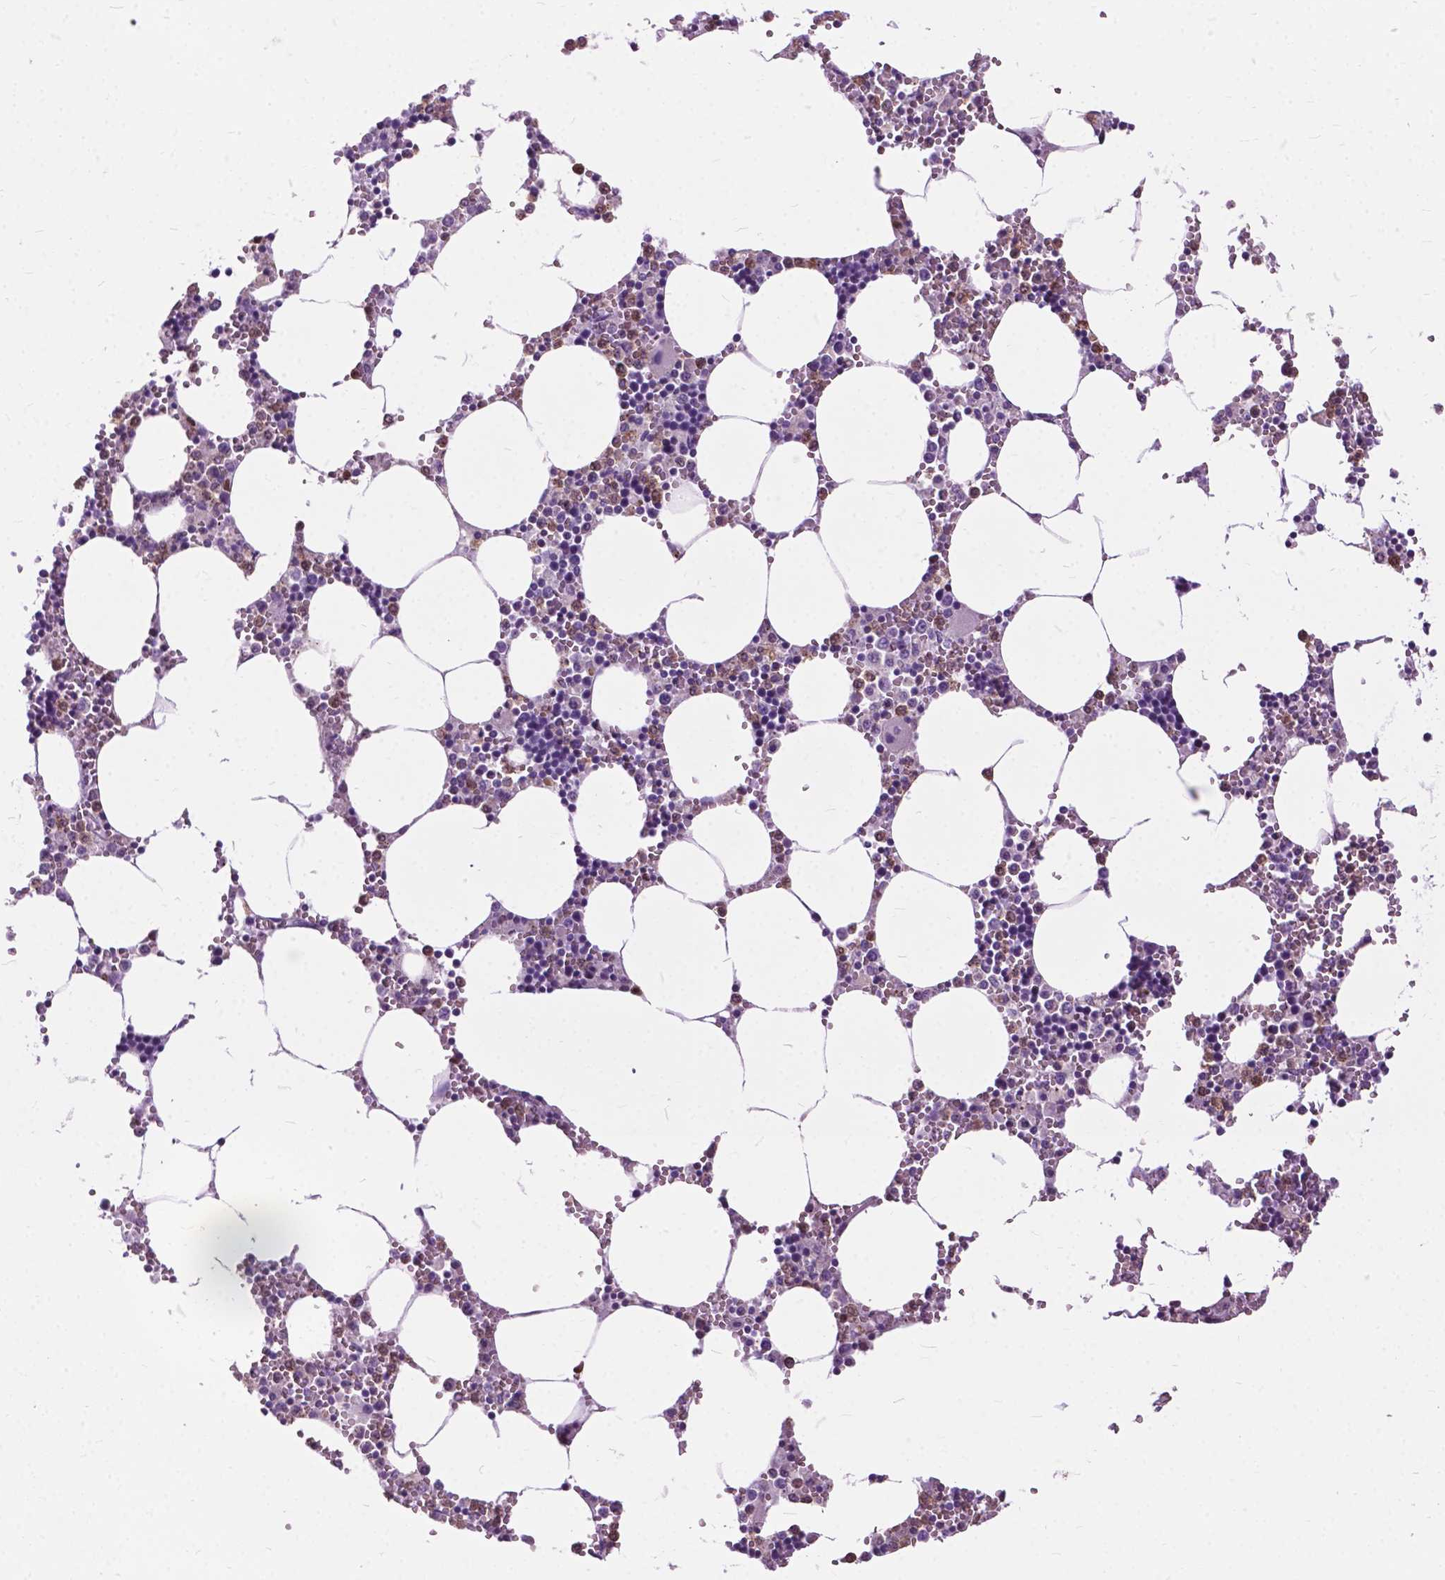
{"staining": {"intensity": "moderate", "quantity": "<25%", "location": "cytoplasmic/membranous"}, "tissue": "bone marrow", "cell_type": "Hematopoietic cells", "image_type": "normal", "snomed": [{"axis": "morphology", "description": "Normal tissue, NOS"}, {"axis": "topography", "description": "Bone marrow"}], "caption": "Brown immunohistochemical staining in unremarkable human bone marrow reveals moderate cytoplasmic/membranous positivity in about <25% of hematopoietic cells. (Stains: DAB (3,3'-diaminobenzidine) in brown, nuclei in blue, Microscopy: brightfield microscopy at high magnification).", "gene": "PRR35", "patient": {"sex": "male", "age": 54}}